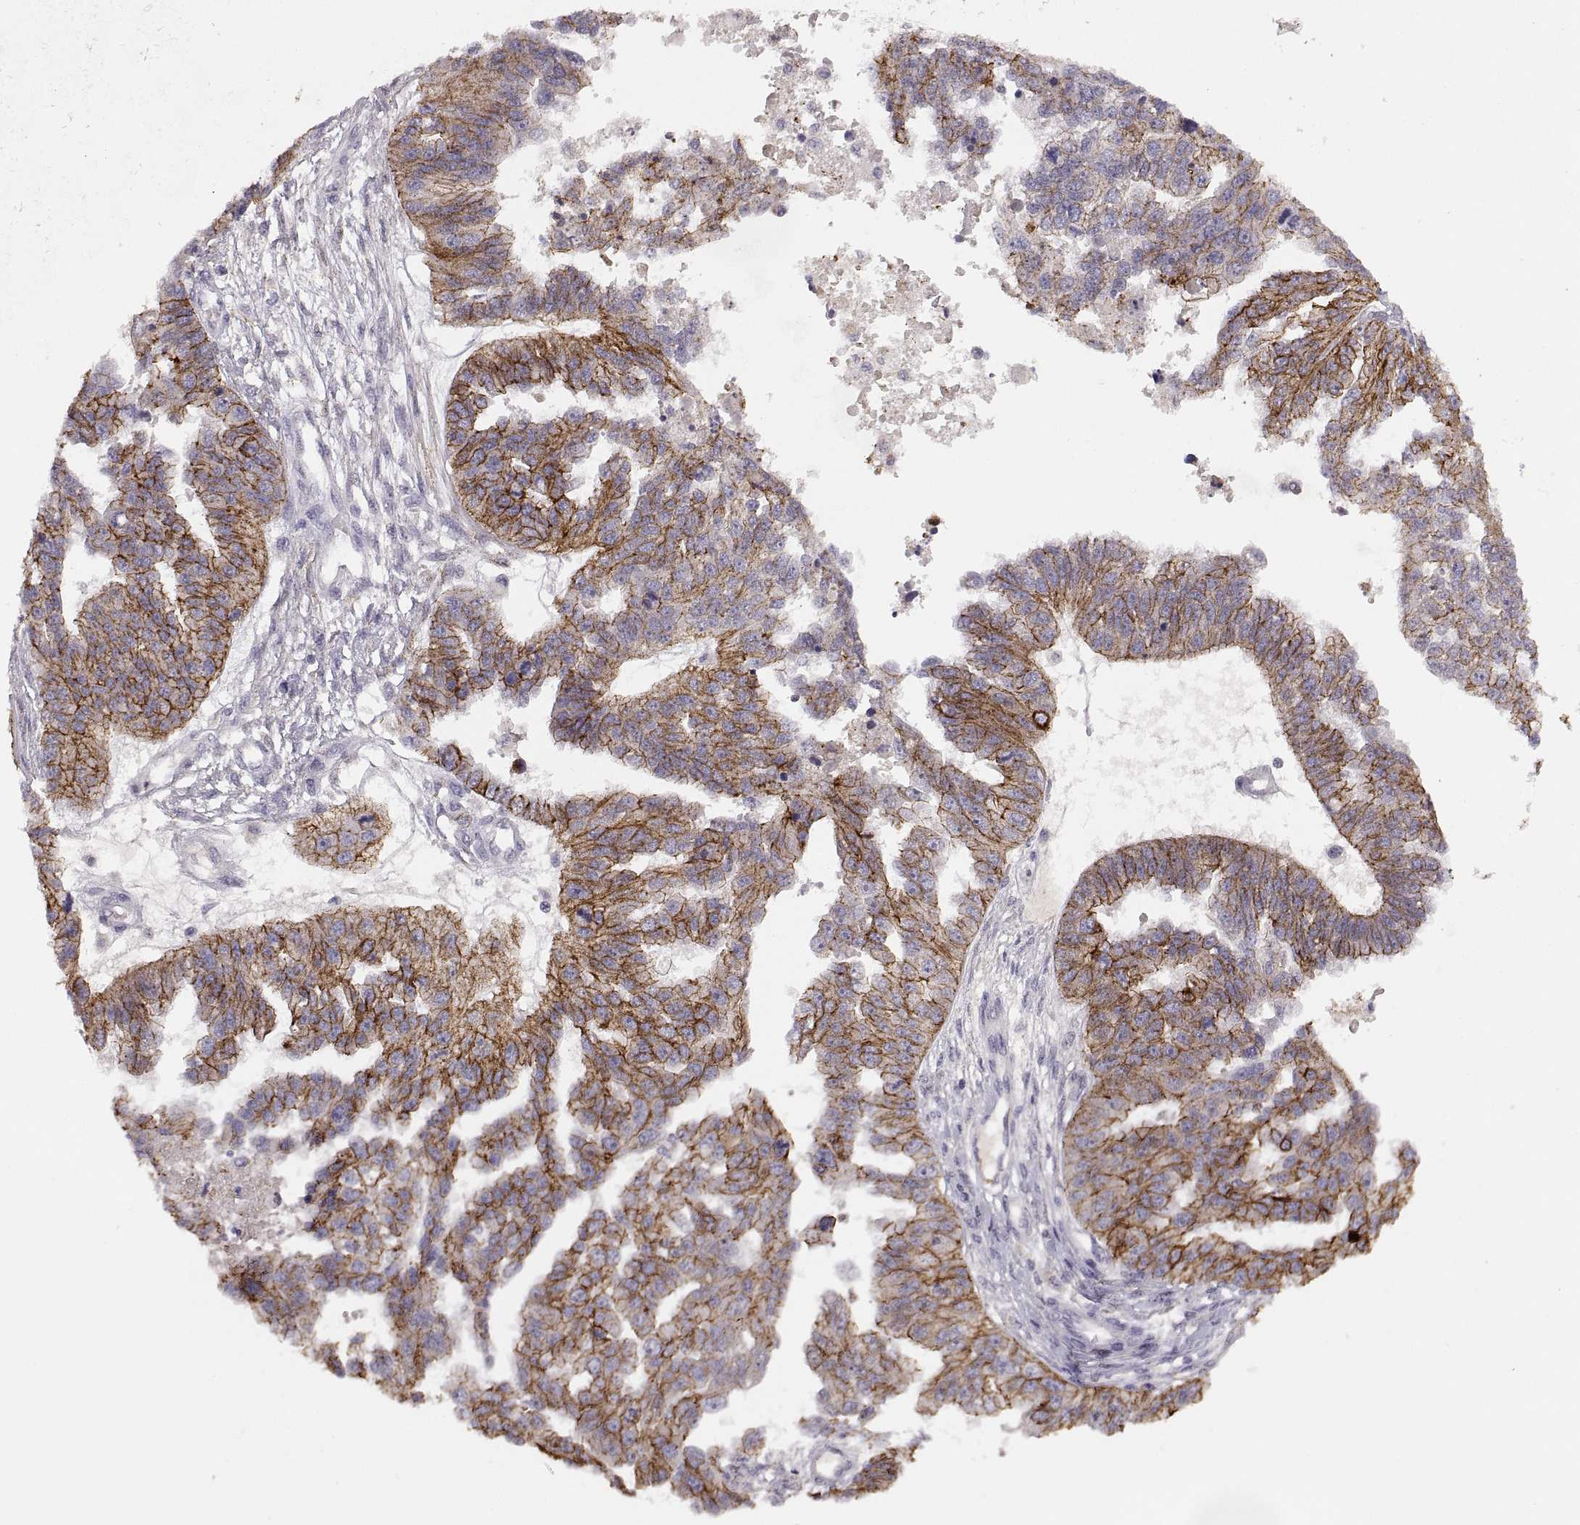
{"staining": {"intensity": "strong", "quantity": "25%-75%", "location": "cytoplasmic/membranous"}, "tissue": "ovarian cancer", "cell_type": "Tumor cells", "image_type": "cancer", "snomed": [{"axis": "morphology", "description": "Cystadenocarcinoma, serous, NOS"}, {"axis": "topography", "description": "Ovary"}], "caption": "Strong cytoplasmic/membranous protein expression is present in approximately 25%-75% of tumor cells in ovarian cancer.", "gene": "CDH2", "patient": {"sex": "female", "age": 58}}